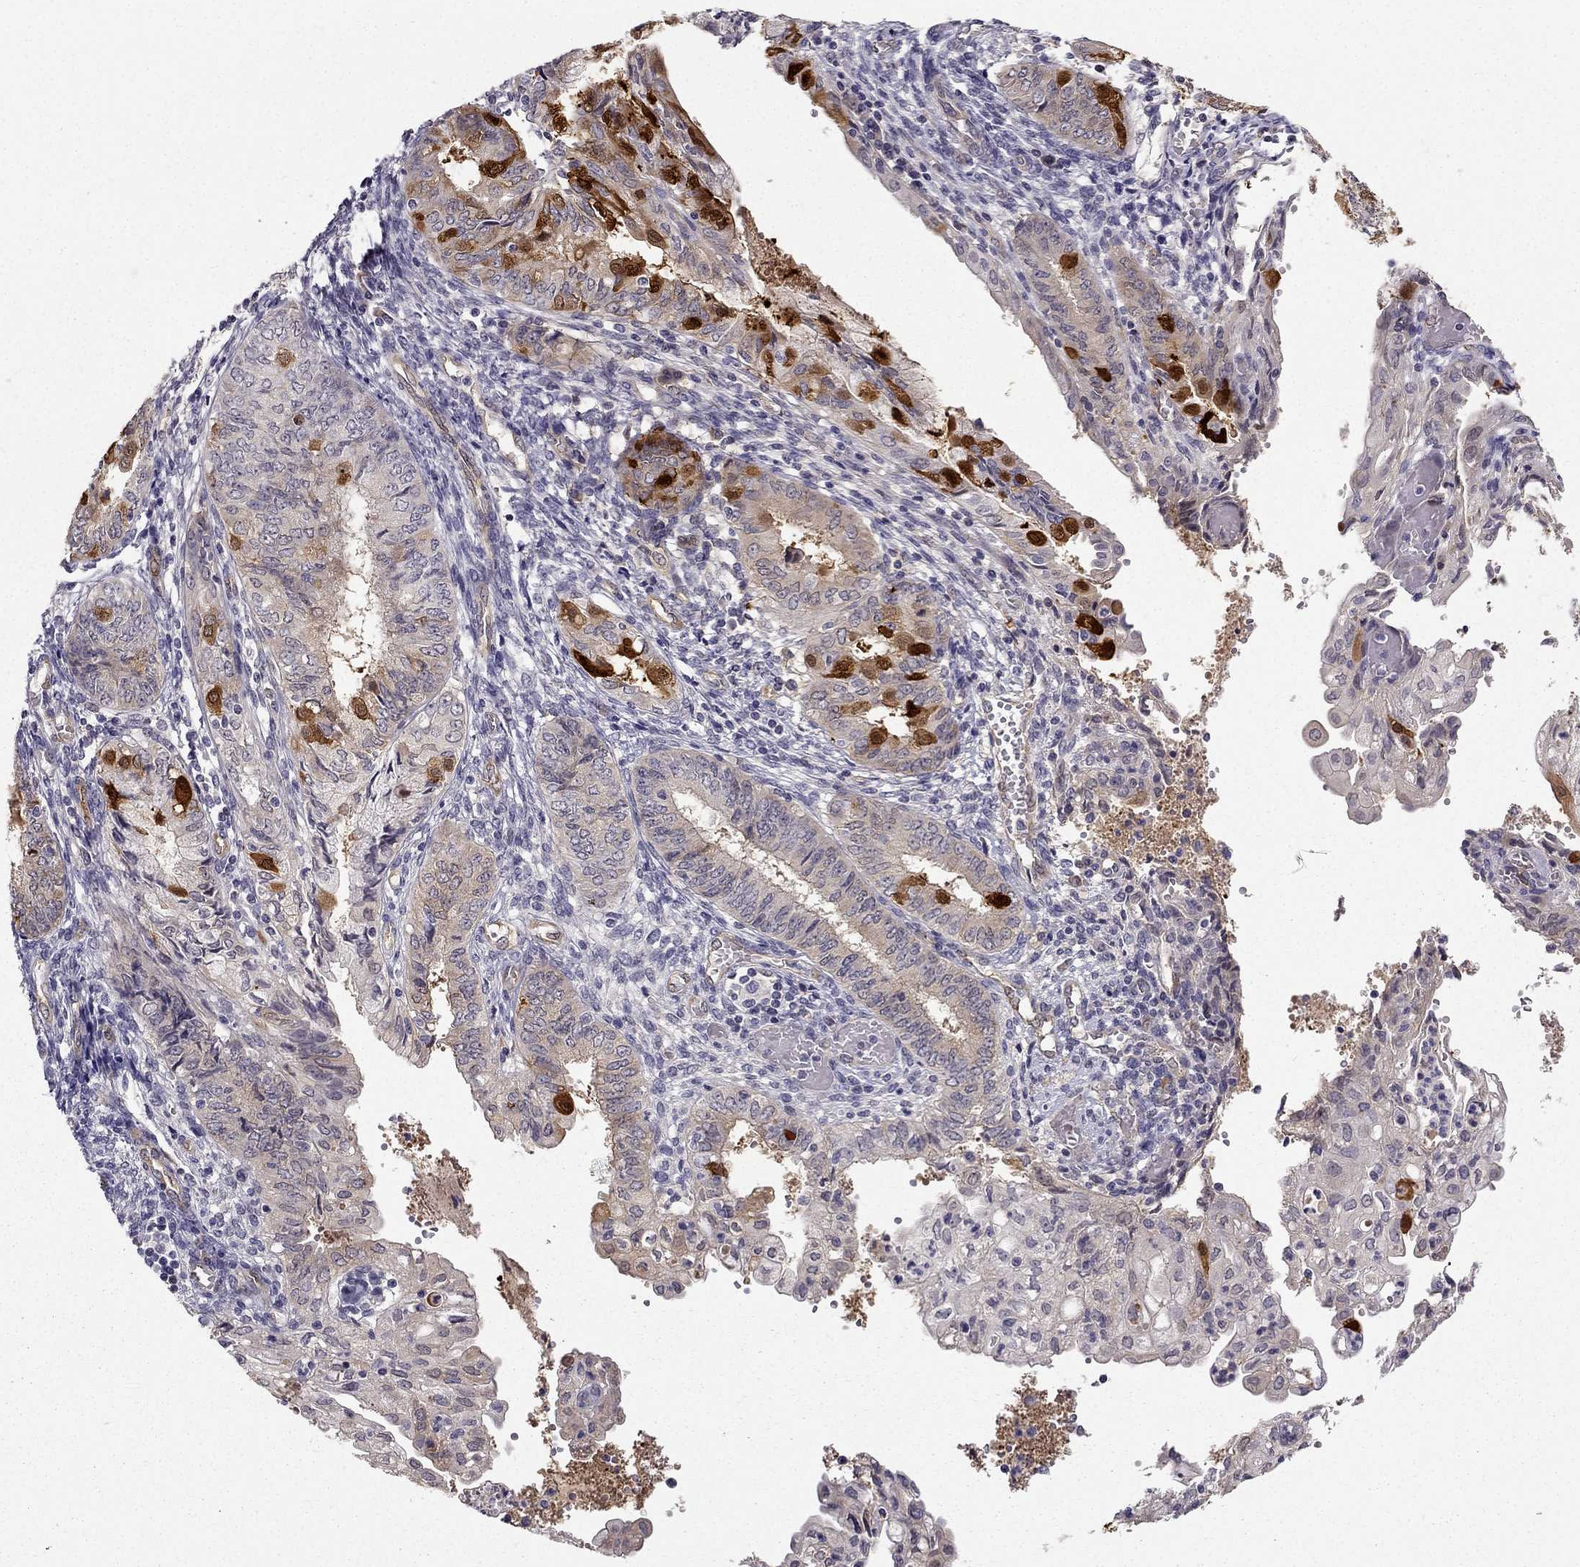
{"staining": {"intensity": "strong", "quantity": "<25%", "location": "cytoplasmic/membranous"}, "tissue": "endometrial cancer", "cell_type": "Tumor cells", "image_type": "cancer", "snomed": [{"axis": "morphology", "description": "Adenocarcinoma, NOS"}, {"axis": "topography", "description": "Endometrium"}], "caption": "Protein staining by IHC displays strong cytoplasmic/membranous staining in approximately <25% of tumor cells in endometrial cancer (adenocarcinoma). The staining was performed using DAB, with brown indicating positive protein expression. Nuclei are stained blue with hematoxylin.", "gene": "NQO1", "patient": {"sex": "female", "age": 68}}